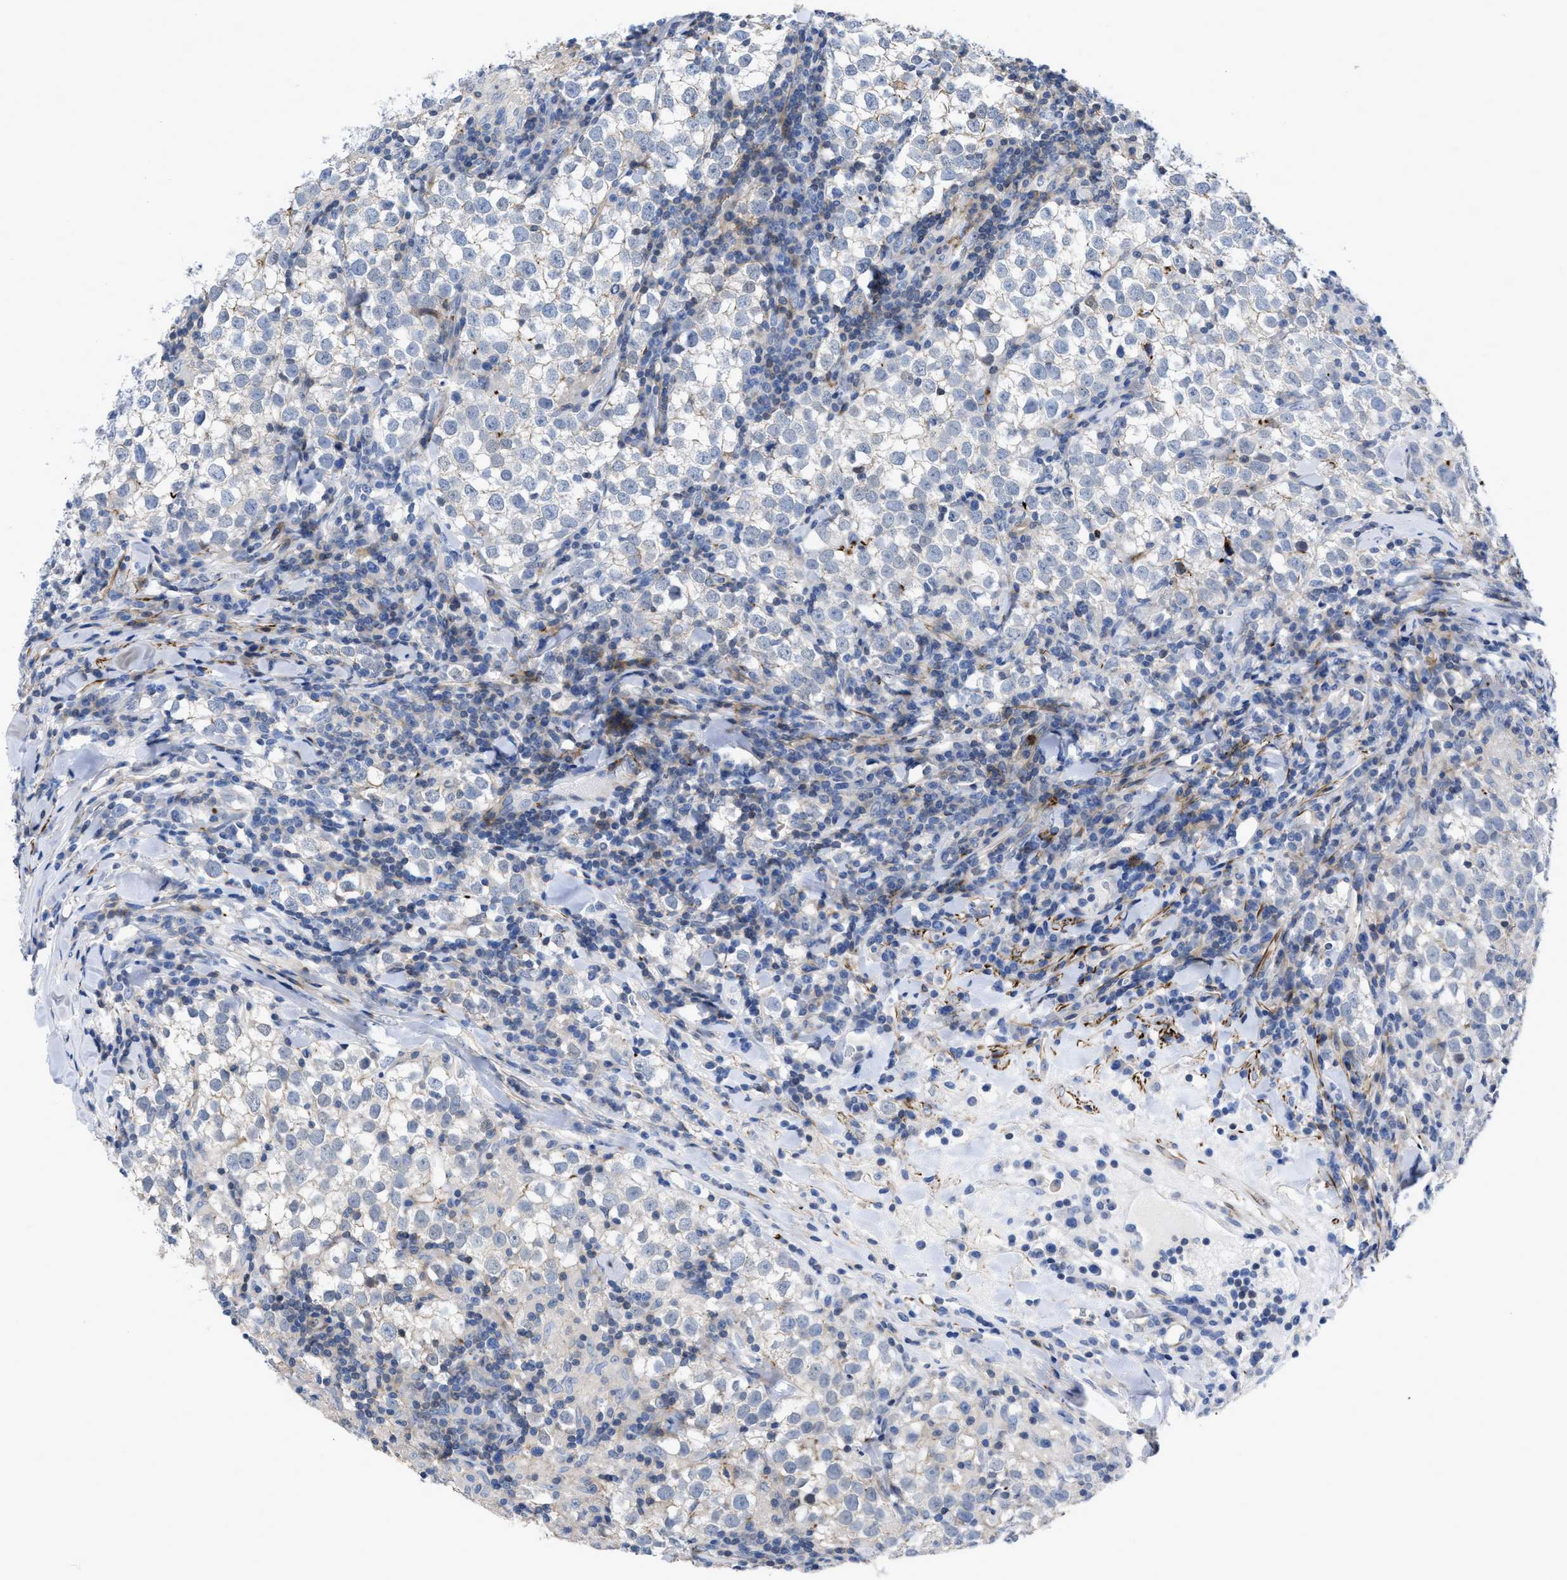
{"staining": {"intensity": "negative", "quantity": "none", "location": "none"}, "tissue": "testis cancer", "cell_type": "Tumor cells", "image_type": "cancer", "snomed": [{"axis": "morphology", "description": "Seminoma, NOS"}, {"axis": "morphology", "description": "Carcinoma, Embryonal, NOS"}, {"axis": "topography", "description": "Testis"}], "caption": "Immunohistochemical staining of seminoma (testis) reveals no significant staining in tumor cells.", "gene": "PRMT2", "patient": {"sex": "male", "age": 36}}